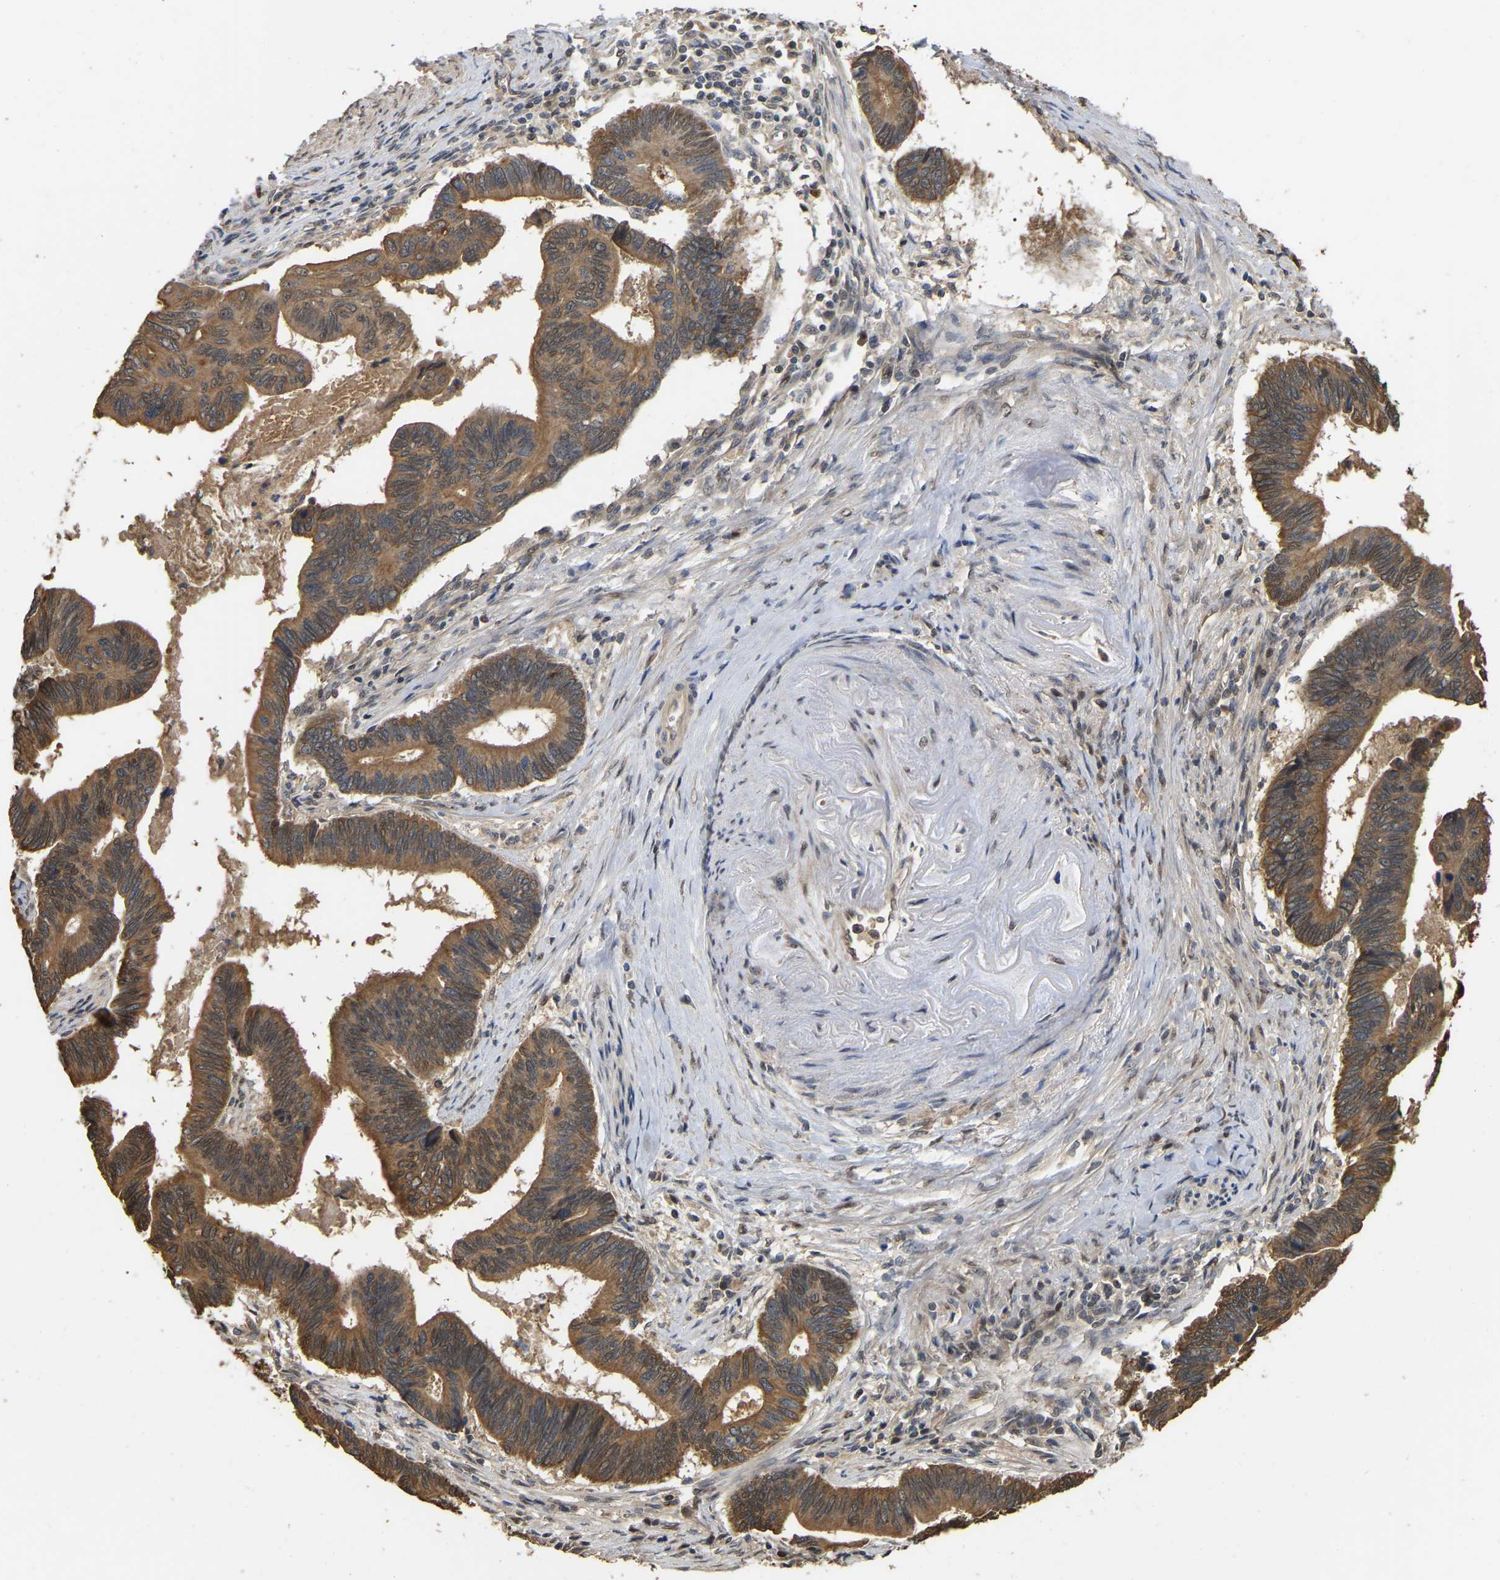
{"staining": {"intensity": "moderate", "quantity": ">75%", "location": "cytoplasmic/membranous"}, "tissue": "pancreatic cancer", "cell_type": "Tumor cells", "image_type": "cancer", "snomed": [{"axis": "morphology", "description": "Adenocarcinoma, NOS"}, {"axis": "topography", "description": "Pancreas"}], "caption": "High-power microscopy captured an IHC histopathology image of pancreatic cancer (adenocarcinoma), revealing moderate cytoplasmic/membranous positivity in about >75% of tumor cells.", "gene": "FAM219A", "patient": {"sex": "female", "age": 70}}